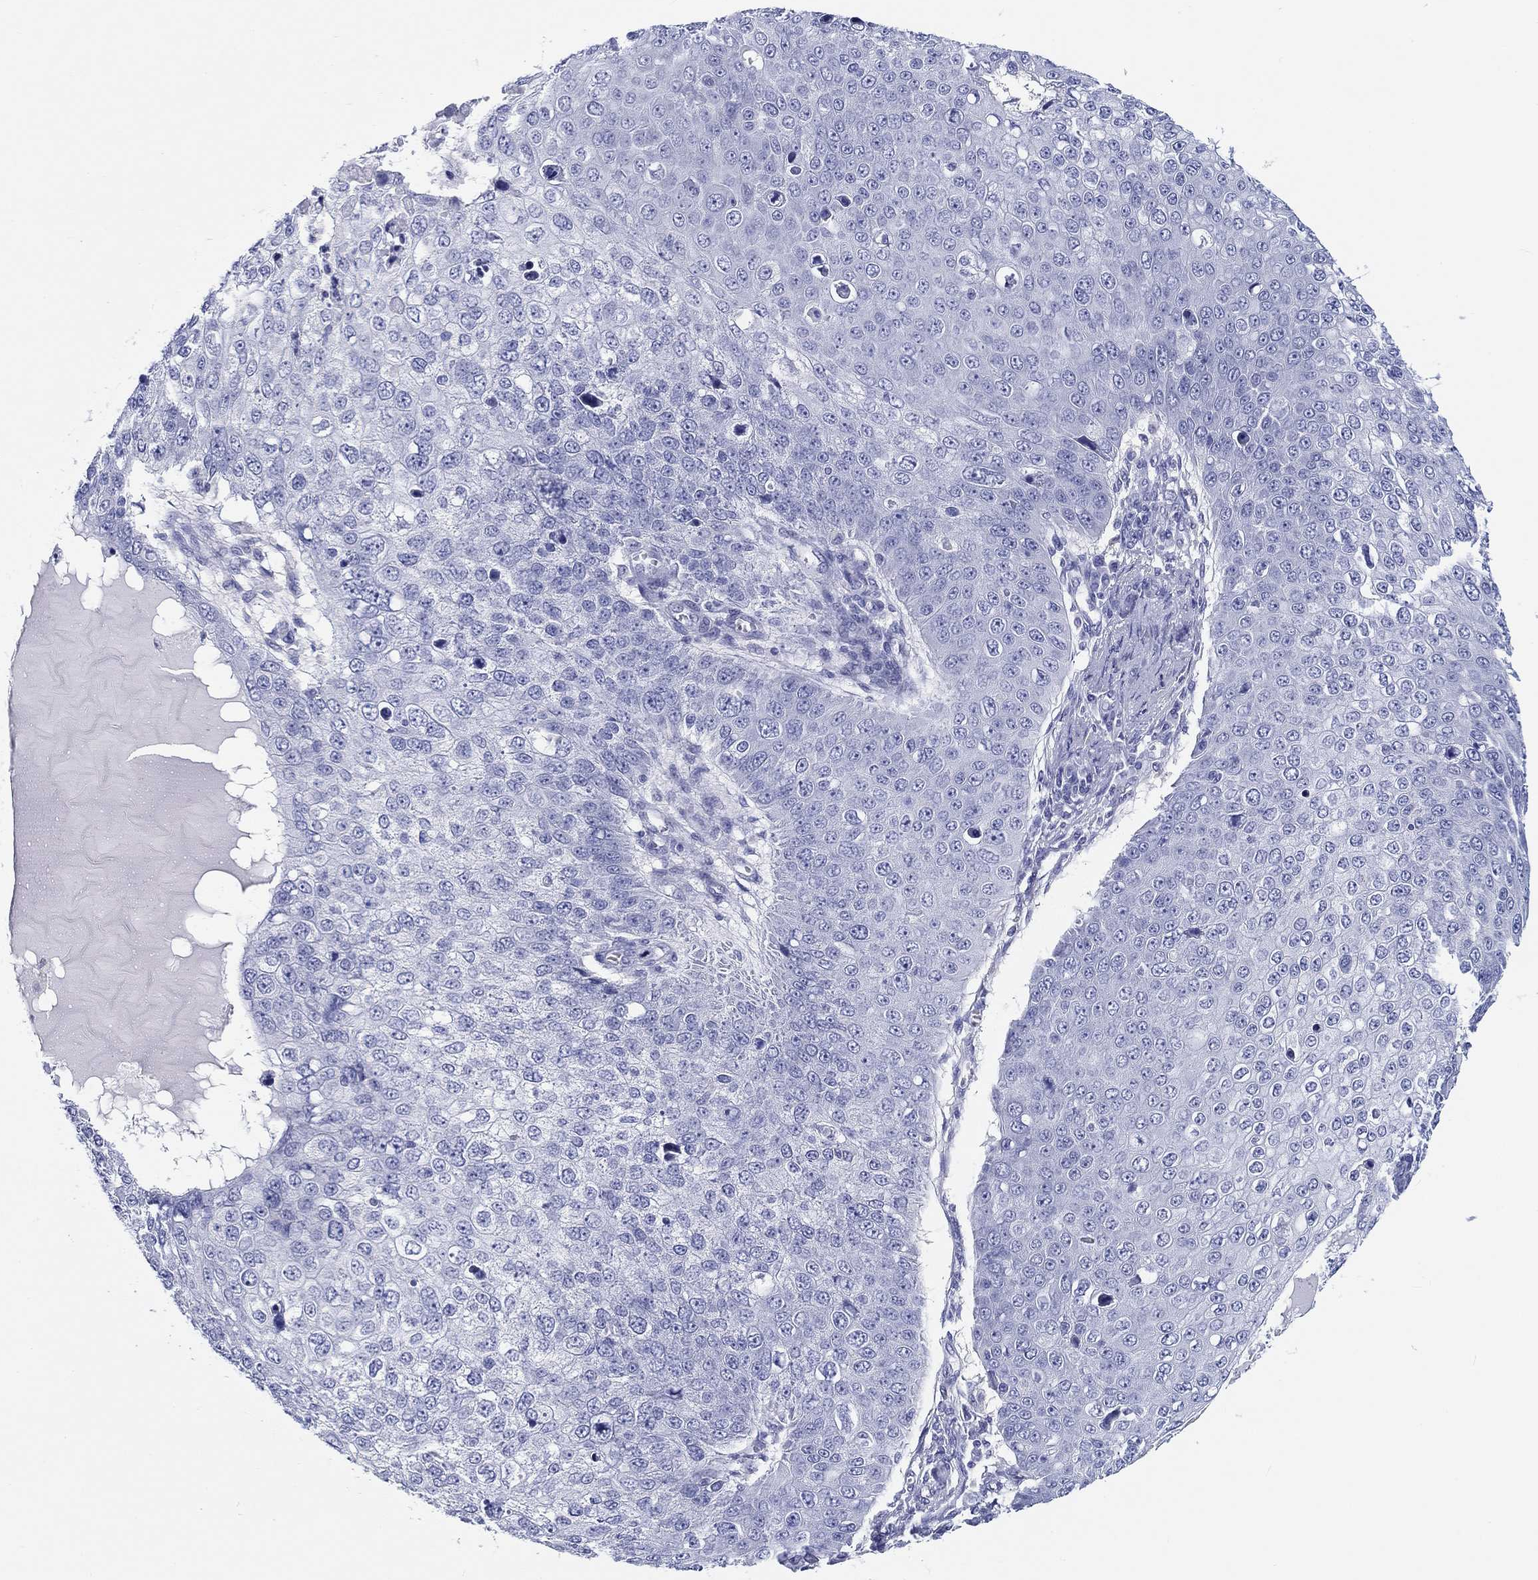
{"staining": {"intensity": "negative", "quantity": "none", "location": "none"}, "tissue": "skin cancer", "cell_type": "Tumor cells", "image_type": "cancer", "snomed": [{"axis": "morphology", "description": "Squamous cell carcinoma, NOS"}, {"axis": "topography", "description": "Skin"}], "caption": "Immunohistochemical staining of squamous cell carcinoma (skin) shows no significant expression in tumor cells.", "gene": "H1-1", "patient": {"sex": "male", "age": 71}}